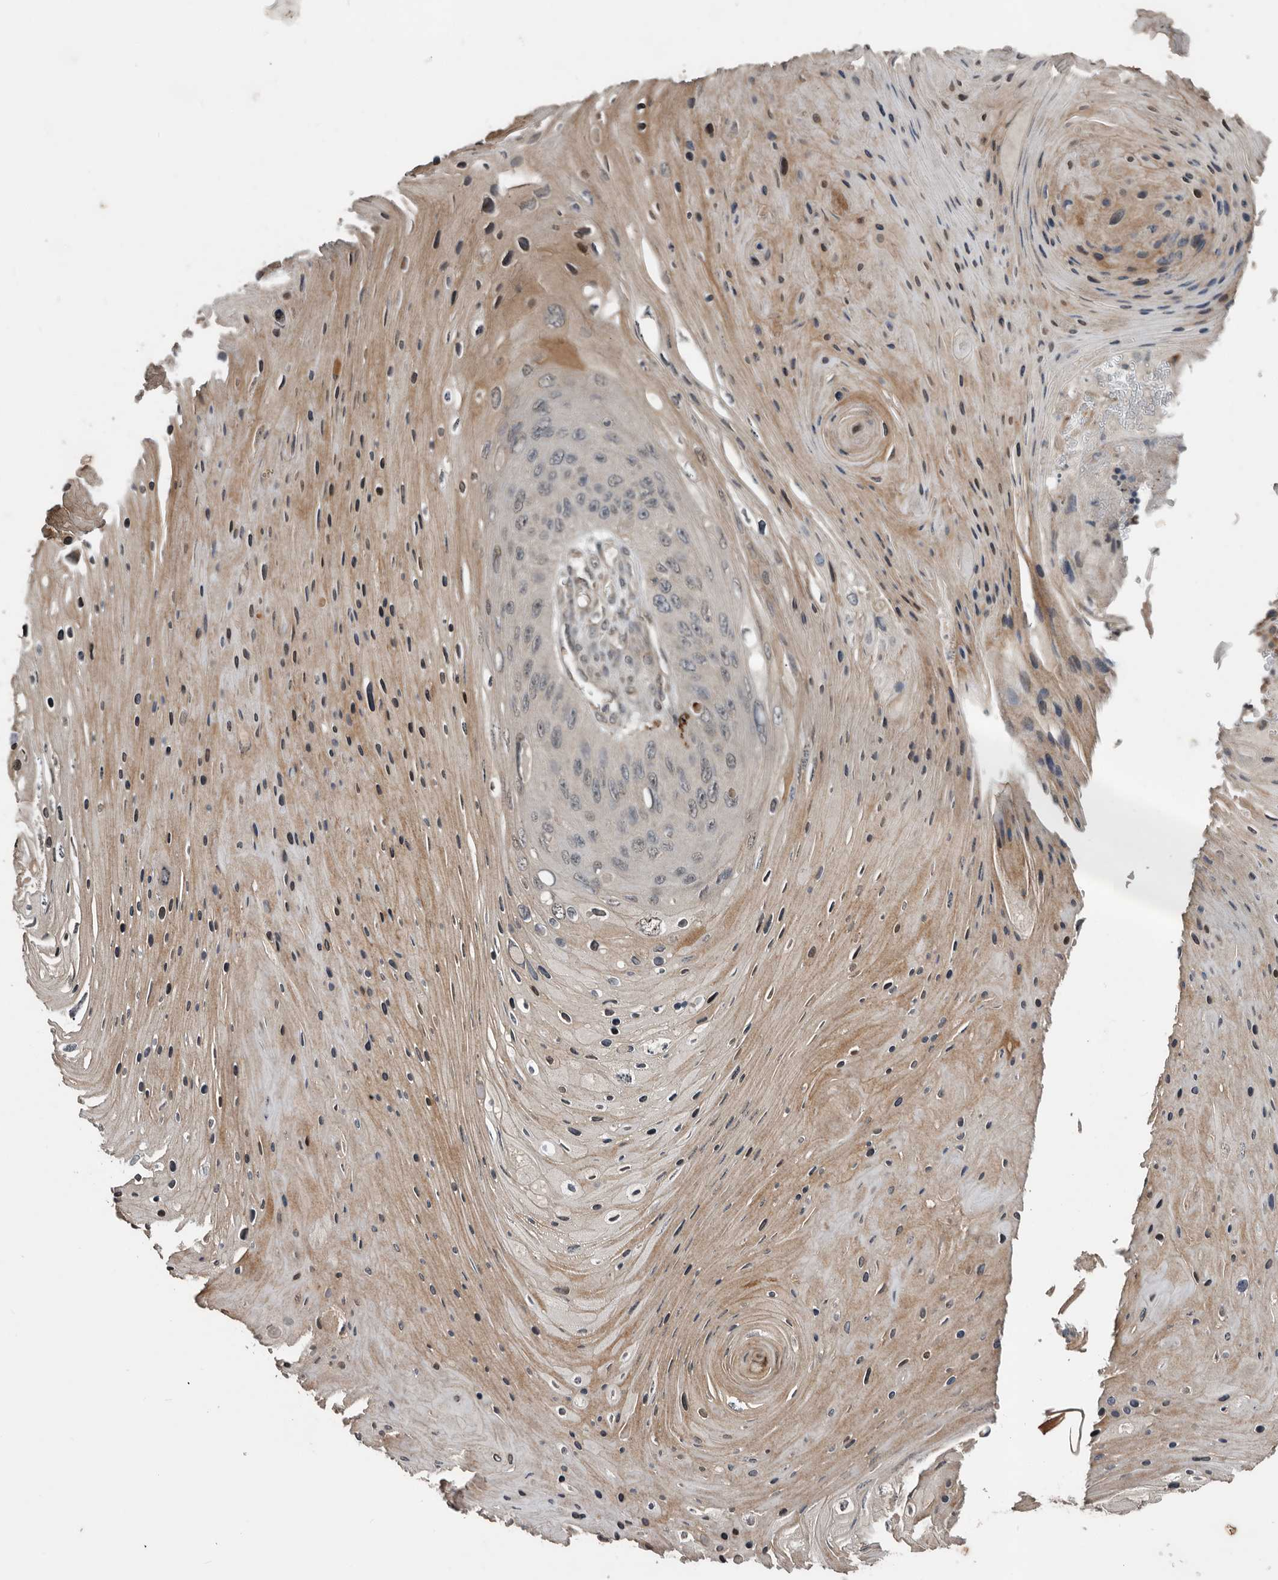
{"staining": {"intensity": "moderate", "quantity": "25%-75%", "location": "cytoplasmic/membranous,nuclear"}, "tissue": "skin cancer", "cell_type": "Tumor cells", "image_type": "cancer", "snomed": [{"axis": "morphology", "description": "Squamous cell carcinoma, NOS"}, {"axis": "topography", "description": "Skin"}], "caption": "The micrograph reveals staining of skin squamous cell carcinoma, revealing moderate cytoplasmic/membranous and nuclear protein expression (brown color) within tumor cells.", "gene": "YOD1", "patient": {"sex": "female", "age": 88}}